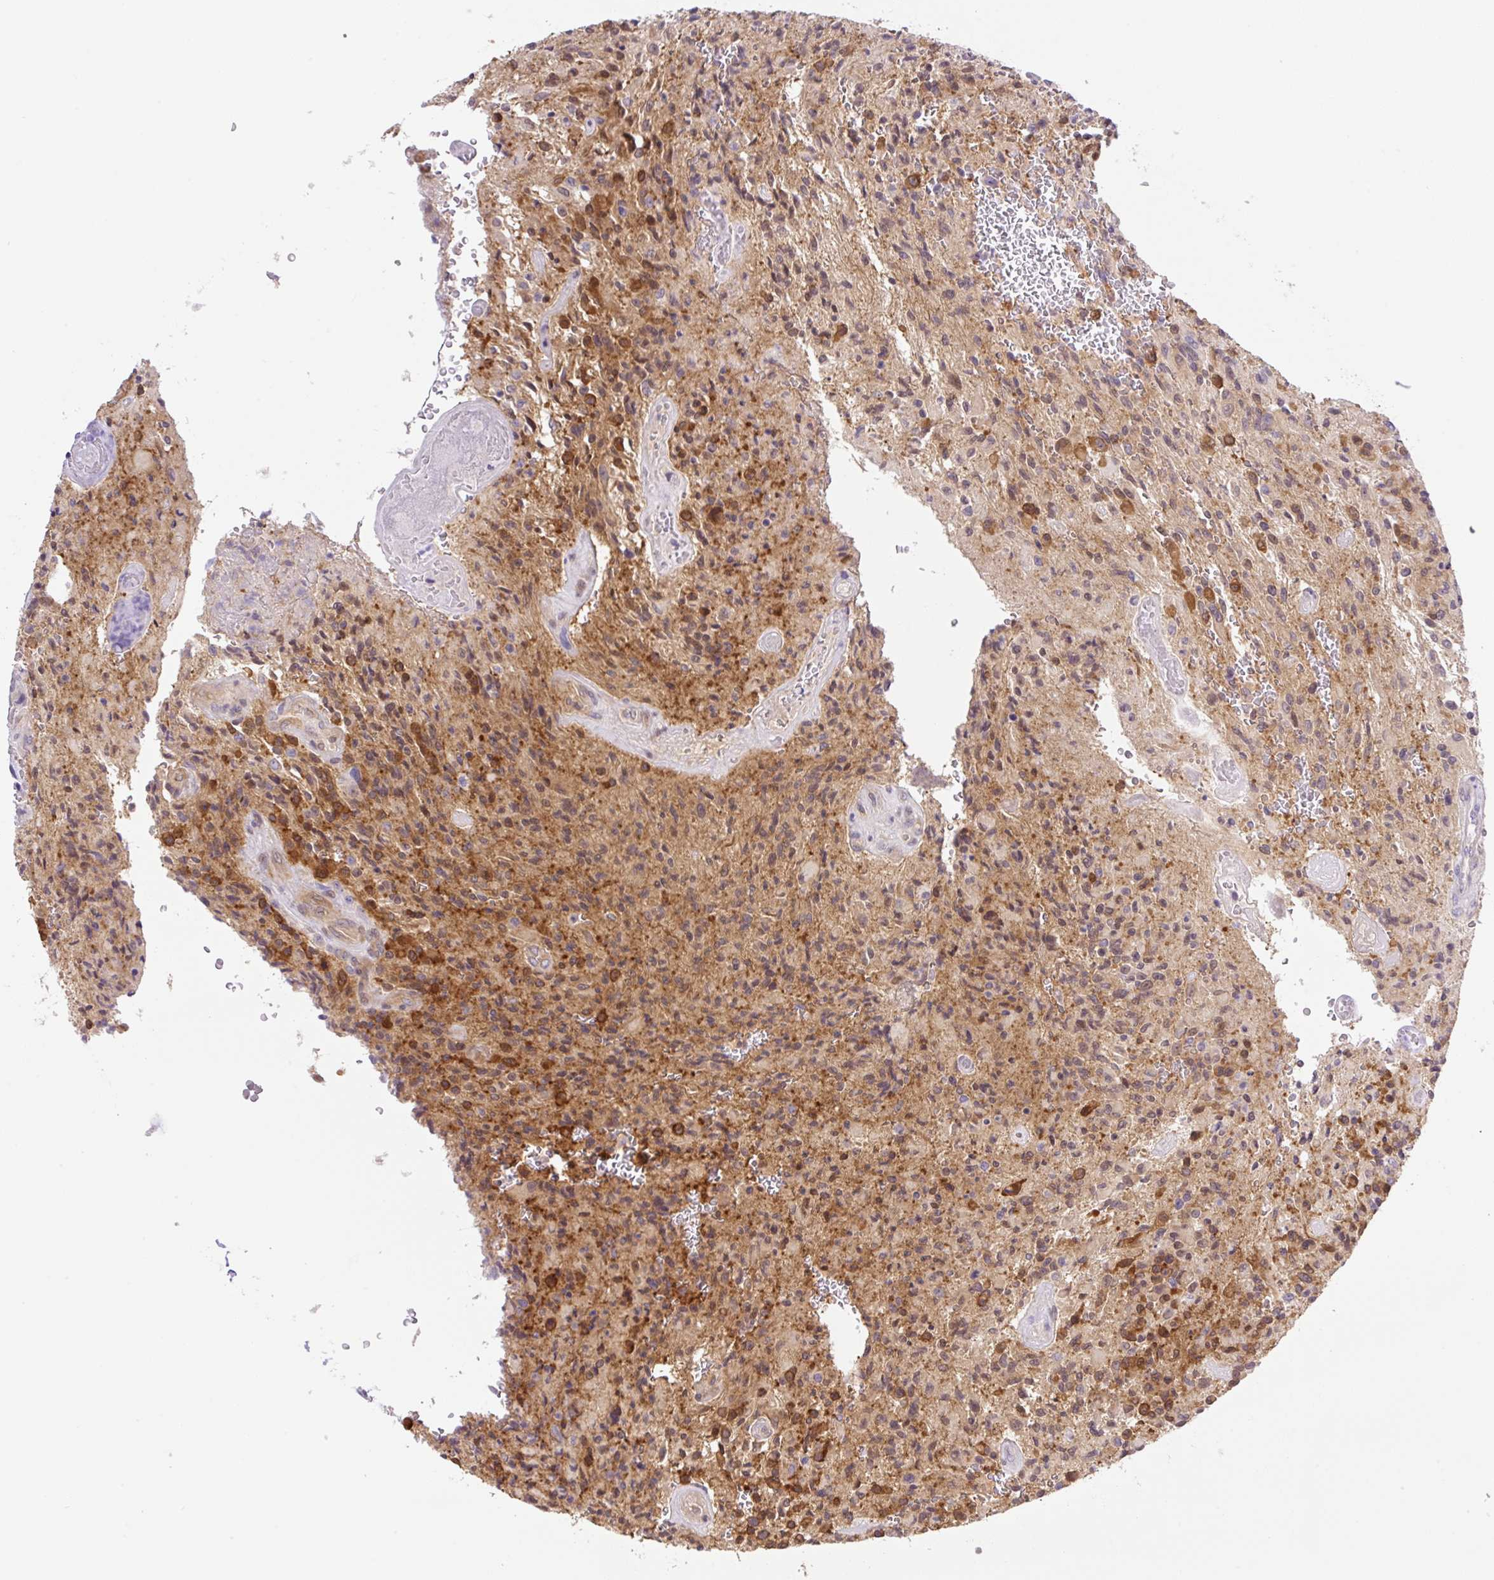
{"staining": {"intensity": "moderate", "quantity": ">75%", "location": "cytoplasmic/membranous"}, "tissue": "glioma", "cell_type": "Tumor cells", "image_type": "cancer", "snomed": [{"axis": "morphology", "description": "Normal tissue, NOS"}, {"axis": "morphology", "description": "Glioma, malignant, High grade"}, {"axis": "topography", "description": "Cerebral cortex"}], "caption": "DAB (3,3'-diaminobenzidine) immunohistochemical staining of human glioma exhibits moderate cytoplasmic/membranous protein staining in approximately >75% of tumor cells. Nuclei are stained in blue.", "gene": "CAMK2B", "patient": {"sex": "male", "age": 56}}